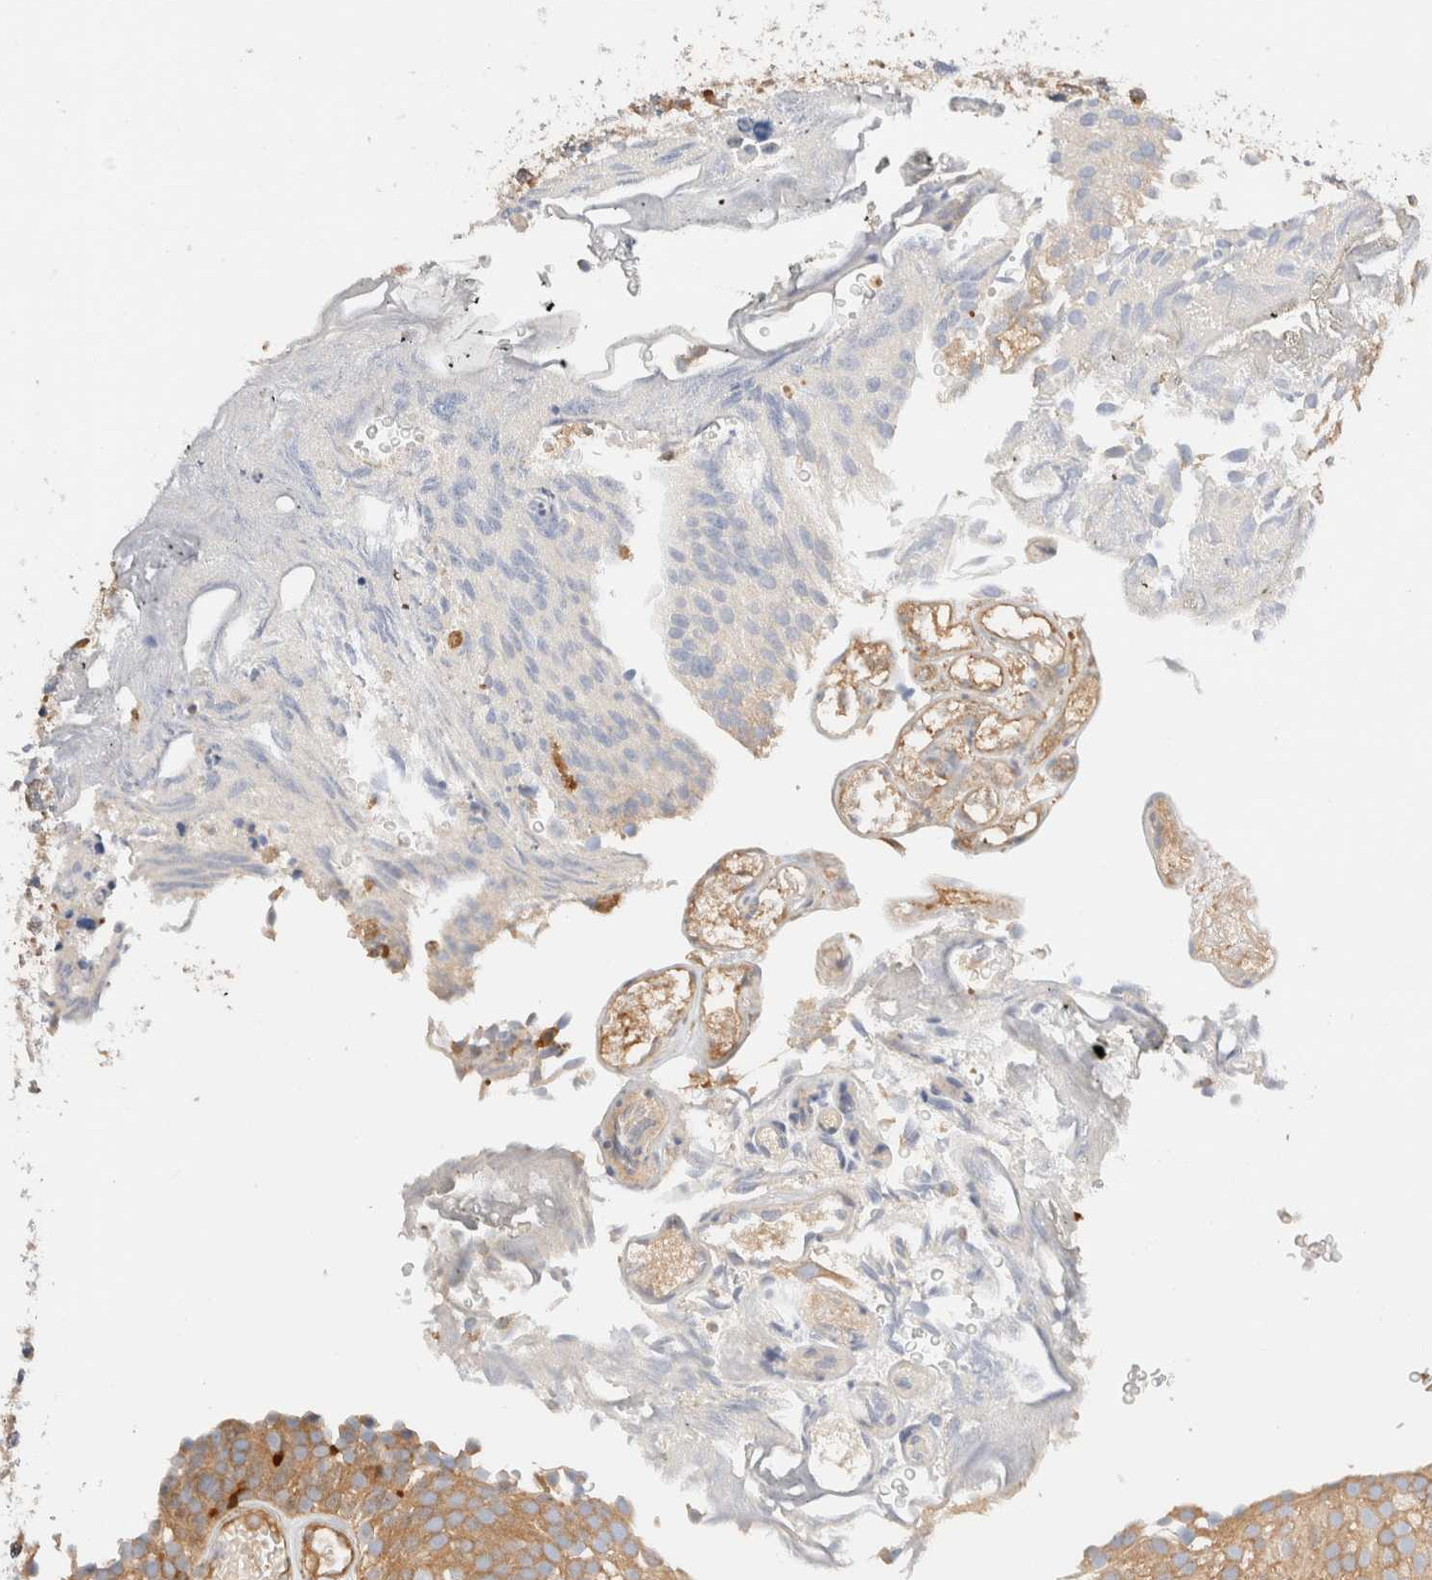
{"staining": {"intensity": "moderate", "quantity": ">75%", "location": "cytoplasmic/membranous"}, "tissue": "urothelial cancer", "cell_type": "Tumor cells", "image_type": "cancer", "snomed": [{"axis": "morphology", "description": "Urothelial carcinoma, Low grade"}, {"axis": "topography", "description": "Urinary bladder"}], "caption": "High-power microscopy captured an IHC image of urothelial carcinoma (low-grade), revealing moderate cytoplasmic/membranous positivity in about >75% of tumor cells.", "gene": "RABEP1", "patient": {"sex": "male", "age": 78}}